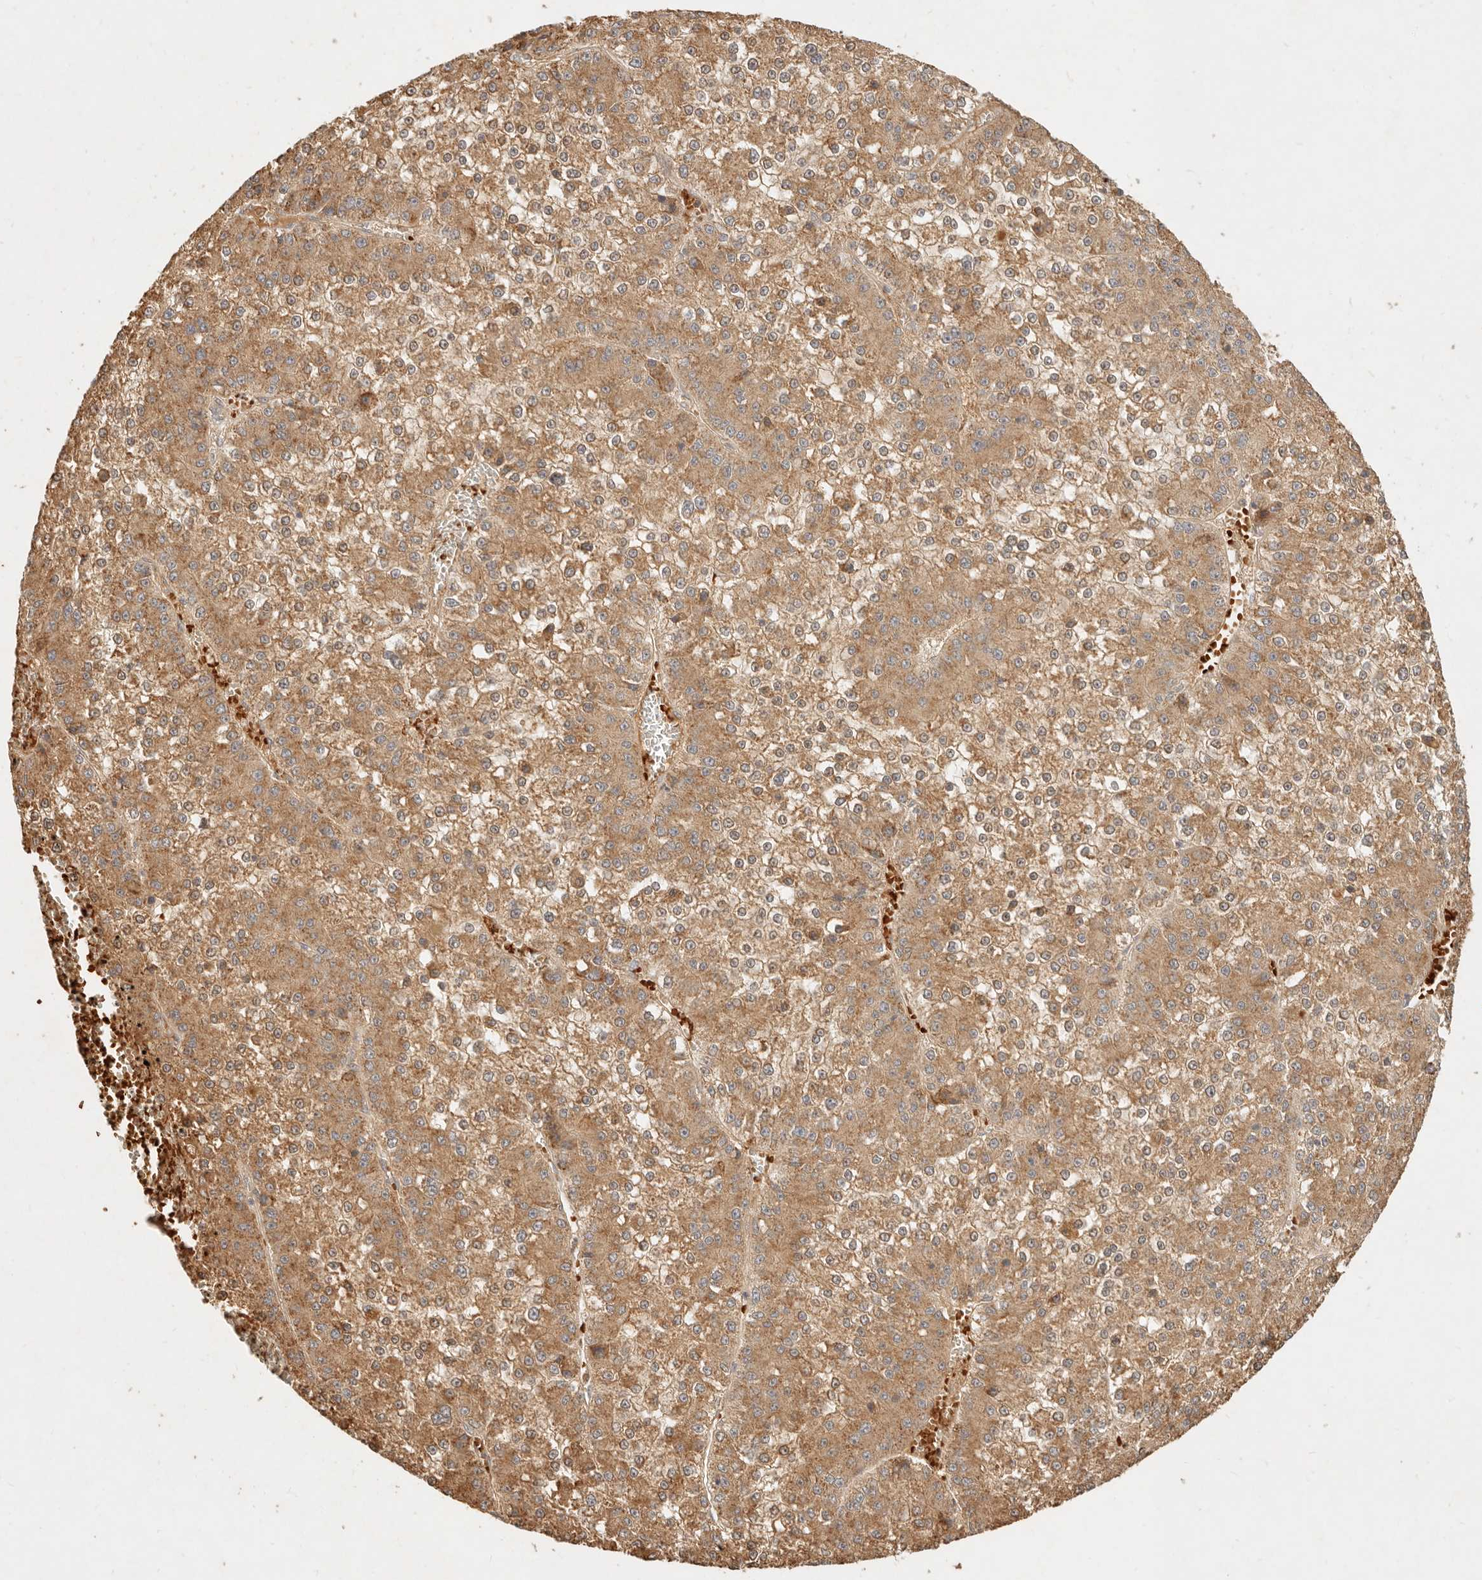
{"staining": {"intensity": "moderate", "quantity": ">75%", "location": "cytoplasmic/membranous"}, "tissue": "liver cancer", "cell_type": "Tumor cells", "image_type": "cancer", "snomed": [{"axis": "morphology", "description": "Carcinoma, Hepatocellular, NOS"}, {"axis": "topography", "description": "Liver"}], "caption": "The histopathology image exhibits staining of hepatocellular carcinoma (liver), revealing moderate cytoplasmic/membranous protein expression (brown color) within tumor cells.", "gene": "FREM2", "patient": {"sex": "female", "age": 73}}